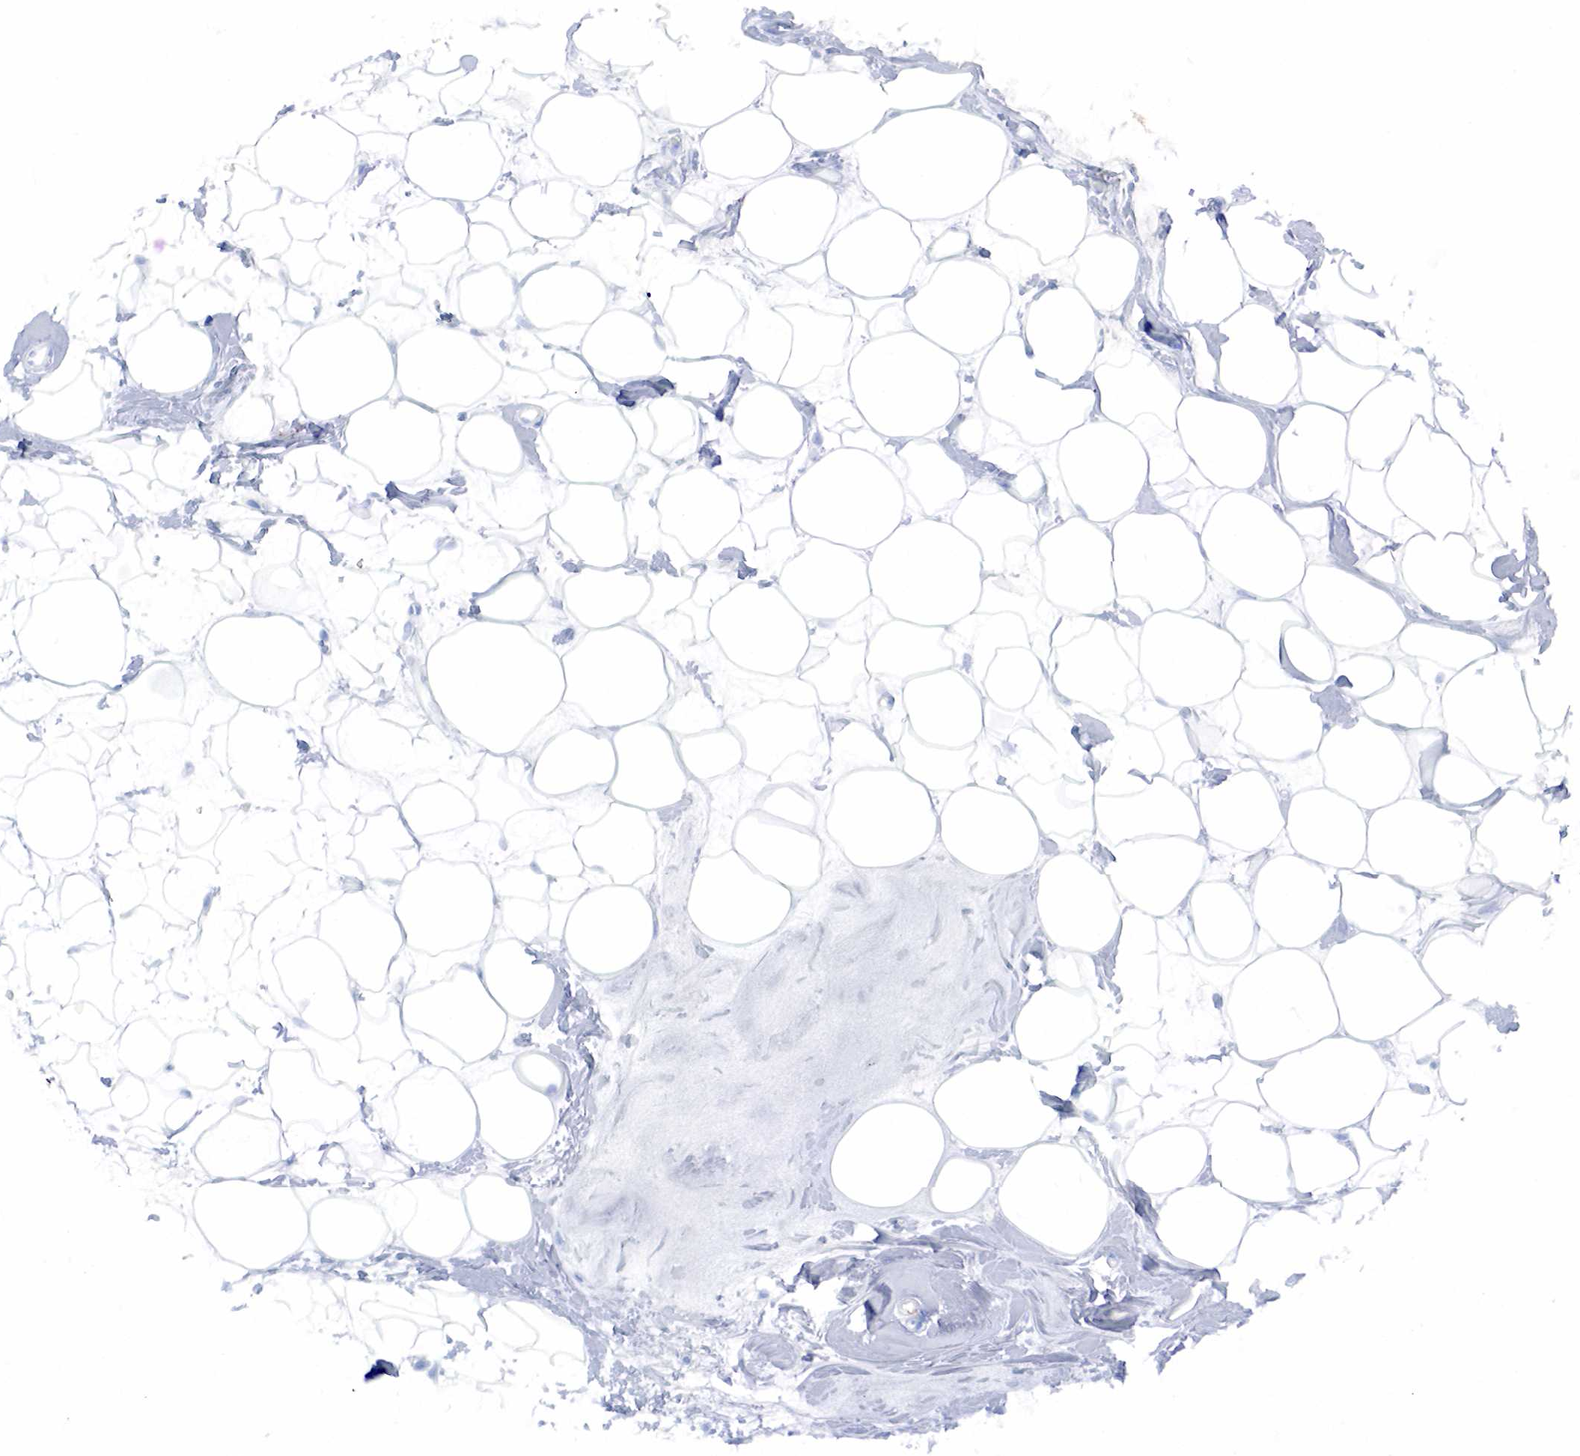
{"staining": {"intensity": "negative", "quantity": "none", "location": "none"}, "tissue": "adipose tissue", "cell_type": "Adipocytes", "image_type": "normal", "snomed": [{"axis": "morphology", "description": "Normal tissue, NOS"}, {"axis": "topography", "description": "Breast"}], "caption": "DAB immunohistochemical staining of unremarkable adipose tissue exhibits no significant expression in adipocytes. (IHC, brightfield microscopy, high magnification).", "gene": "KRT18", "patient": {"sex": "female", "age": 44}}